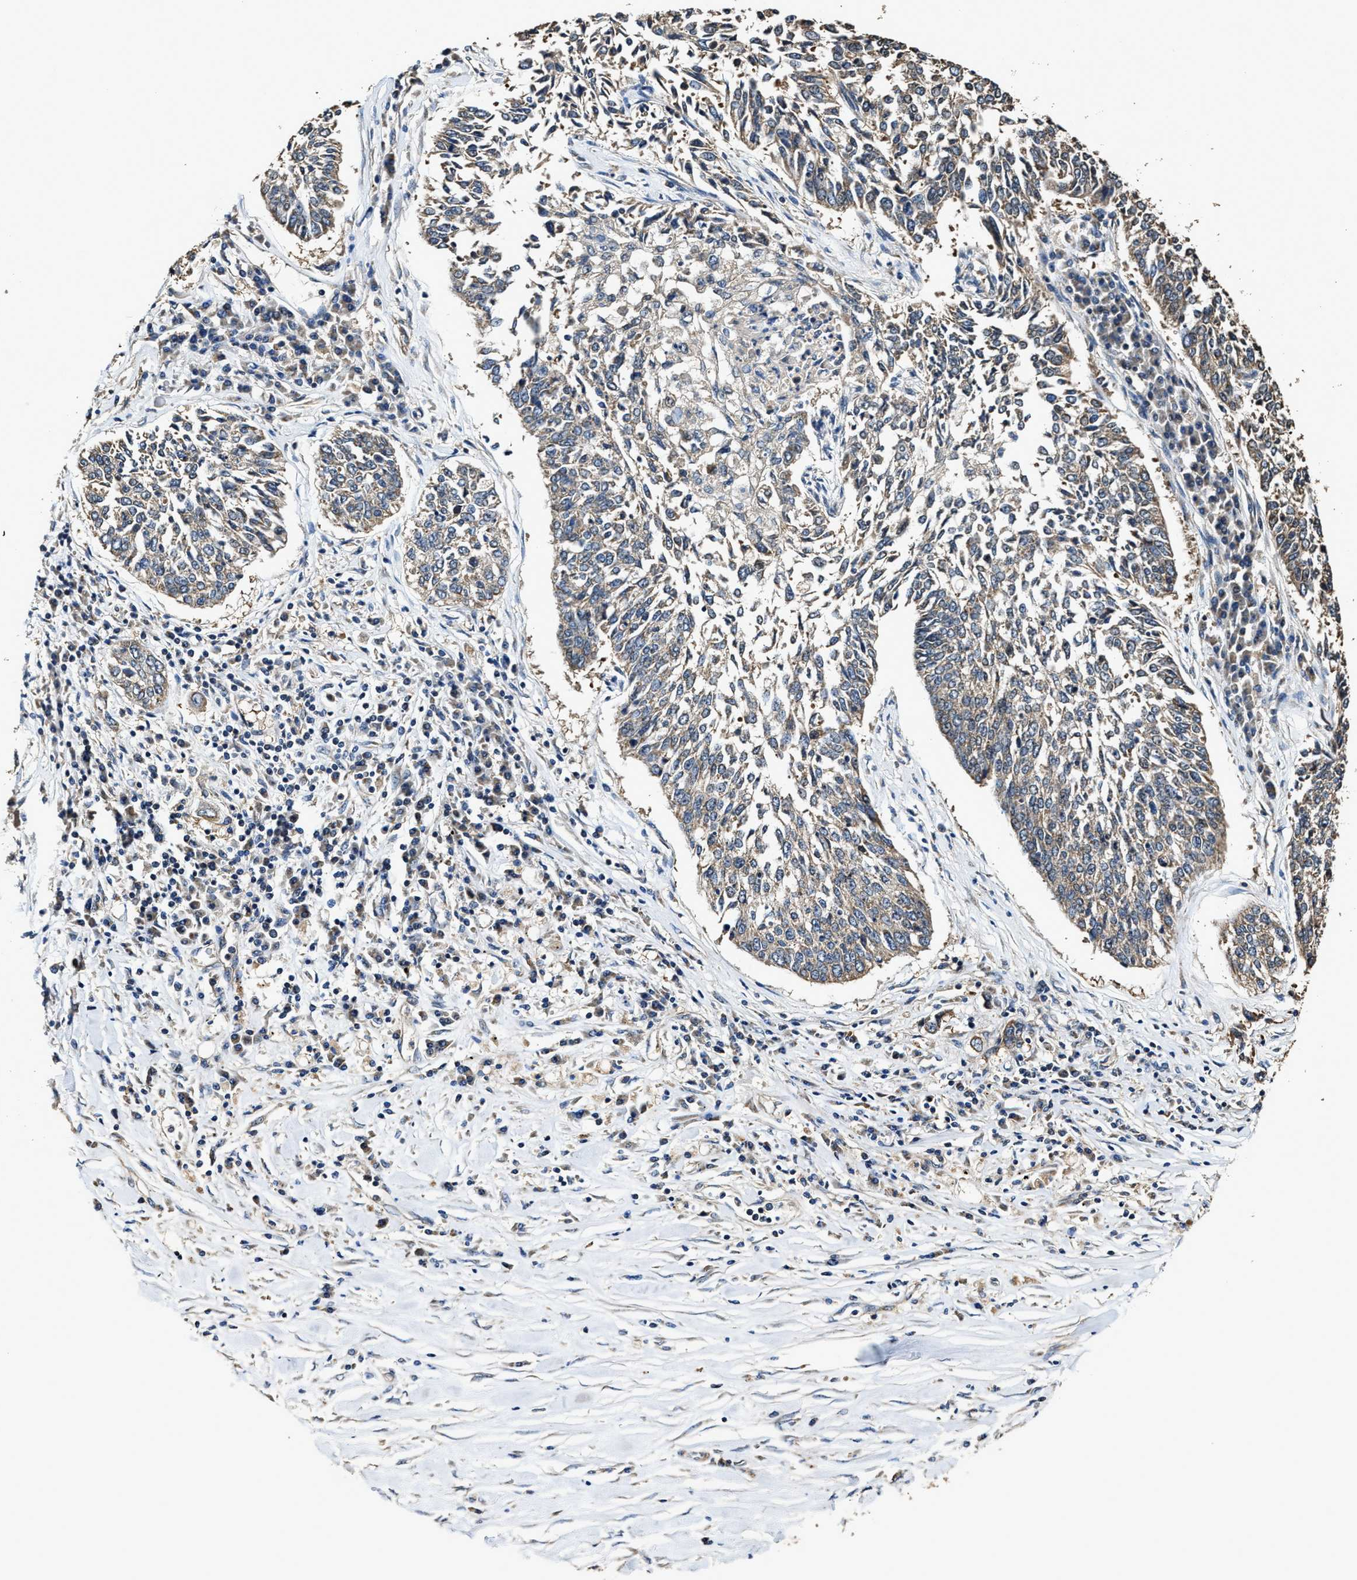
{"staining": {"intensity": "weak", "quantity": "25%-75%", "location": "cytoplasmic/membranous"}, "tissue": "lung cancer", "cell_type": "Tumor cells", "image_type": "cancer", "snomed": [{"axis": "morphology", "description": "Normal tissue, NOS"}, {"axis": "morphology", "description": "Squamous cell carcinoma, NOS"}, {"axis": "topography", "description": "Cartilage tissue"}, {"axis": "topography", "description": "Bronchus"}, {"axis": "topography", "description": "Lung"}], "caption": "IHC of lung cancer (squamous cell carcinoma) shows low levels of weak cytoplasmic/membranous staining in approximately 25%-75% of tumor cells.", "gene": "GFRA3", "patient": {"sex": "female", "age": 49}}